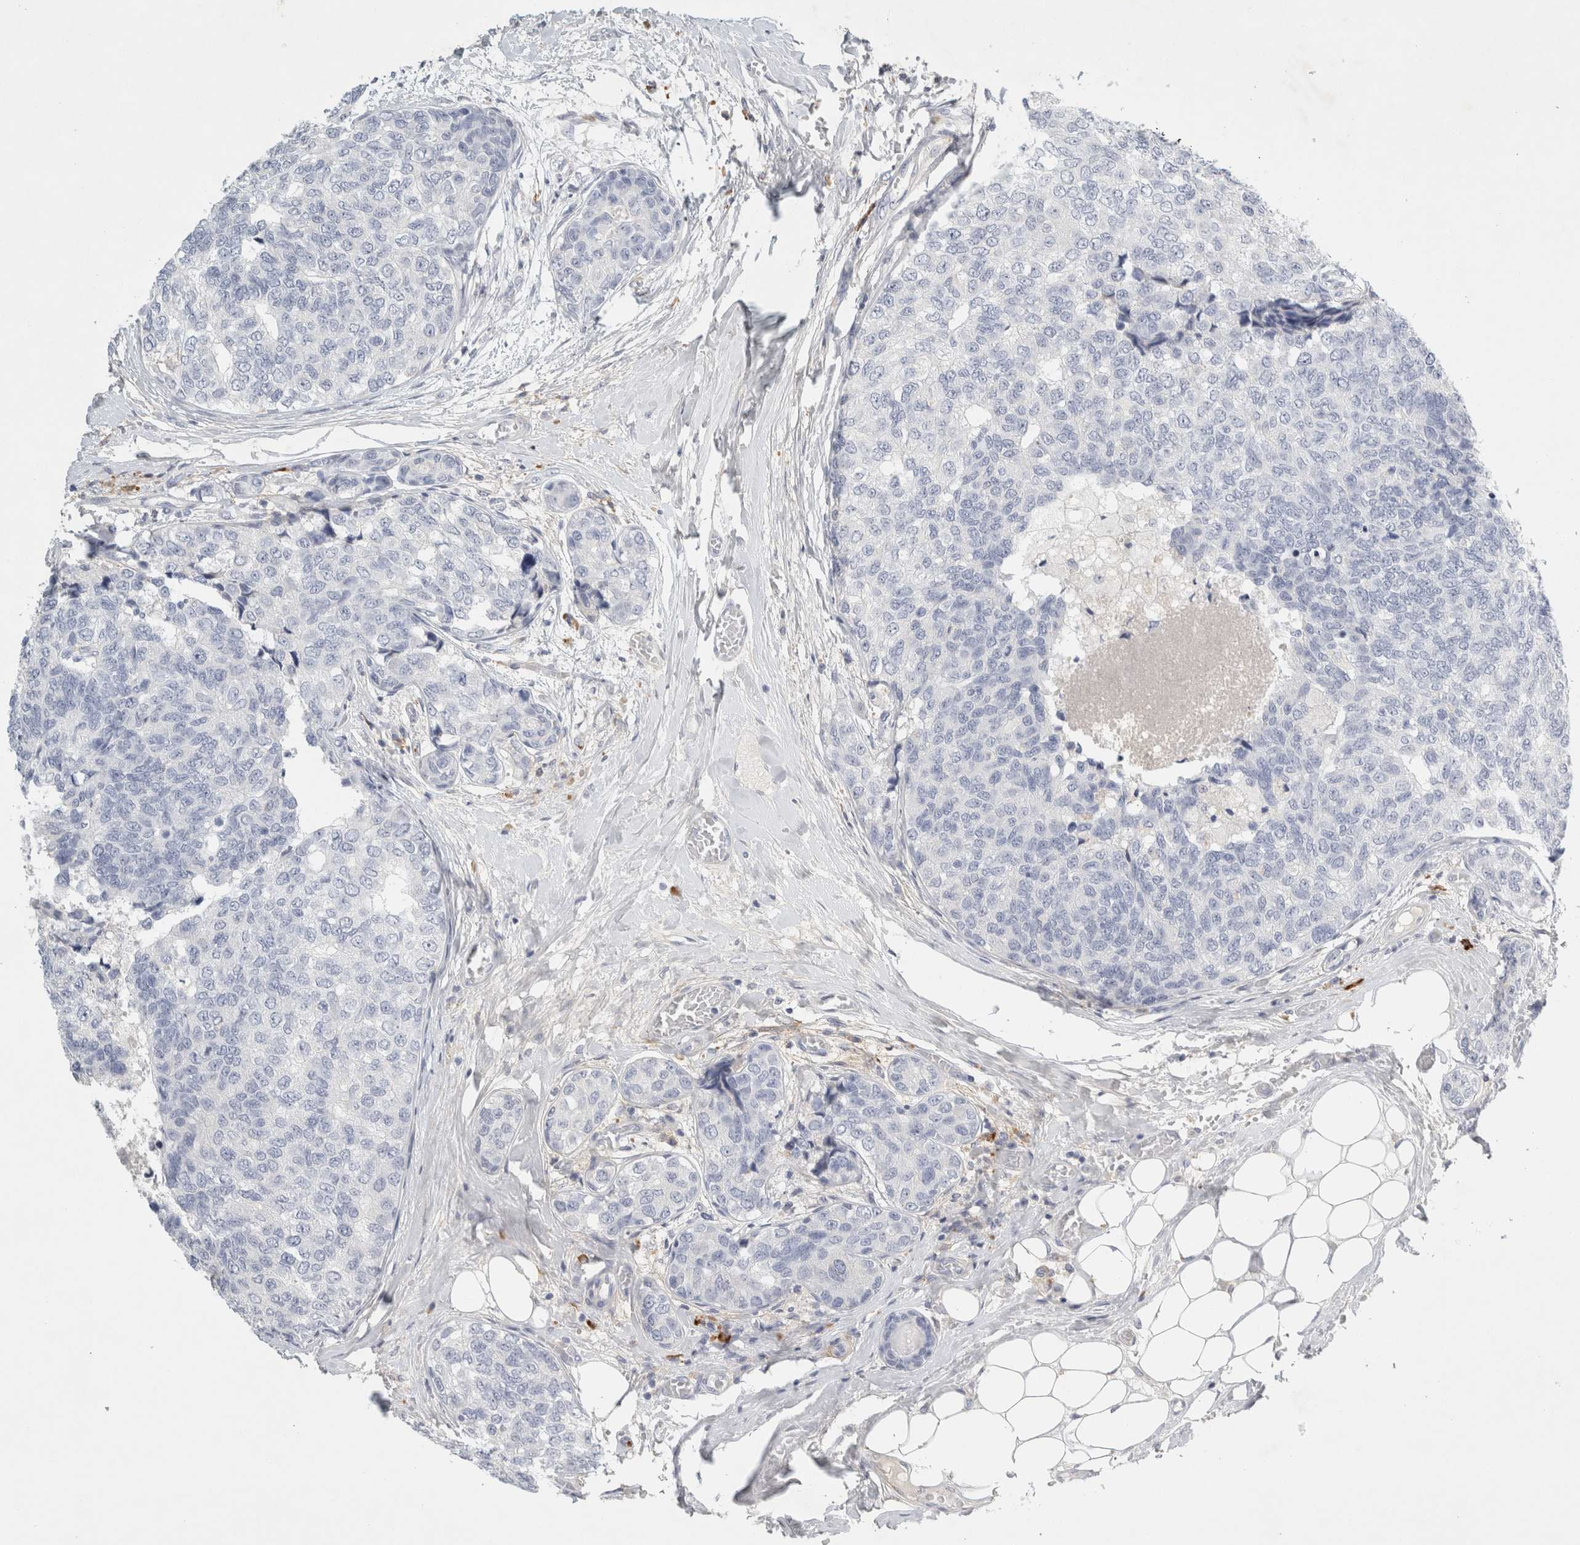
{"staining": {"intensity": "negative", "quantity": "none", "location": "none"}, "tissue": "breast cancer", "cell_type": "Tumor cells", "image_type": "cancer", "snomed": [{"axis": "morphology", "description": "Normal tissue, NOS"}, {"axis": "morphology", "description": "Duct carcinoma"}, {"axis": "topography", "description": "Breast"}], "caption": "The photomicrograph exhibits no staining of tumor cells in breast invasive ductal carcinoma.", "gene": "FGL2", "patient": {"sex": "female", "age": 43}}